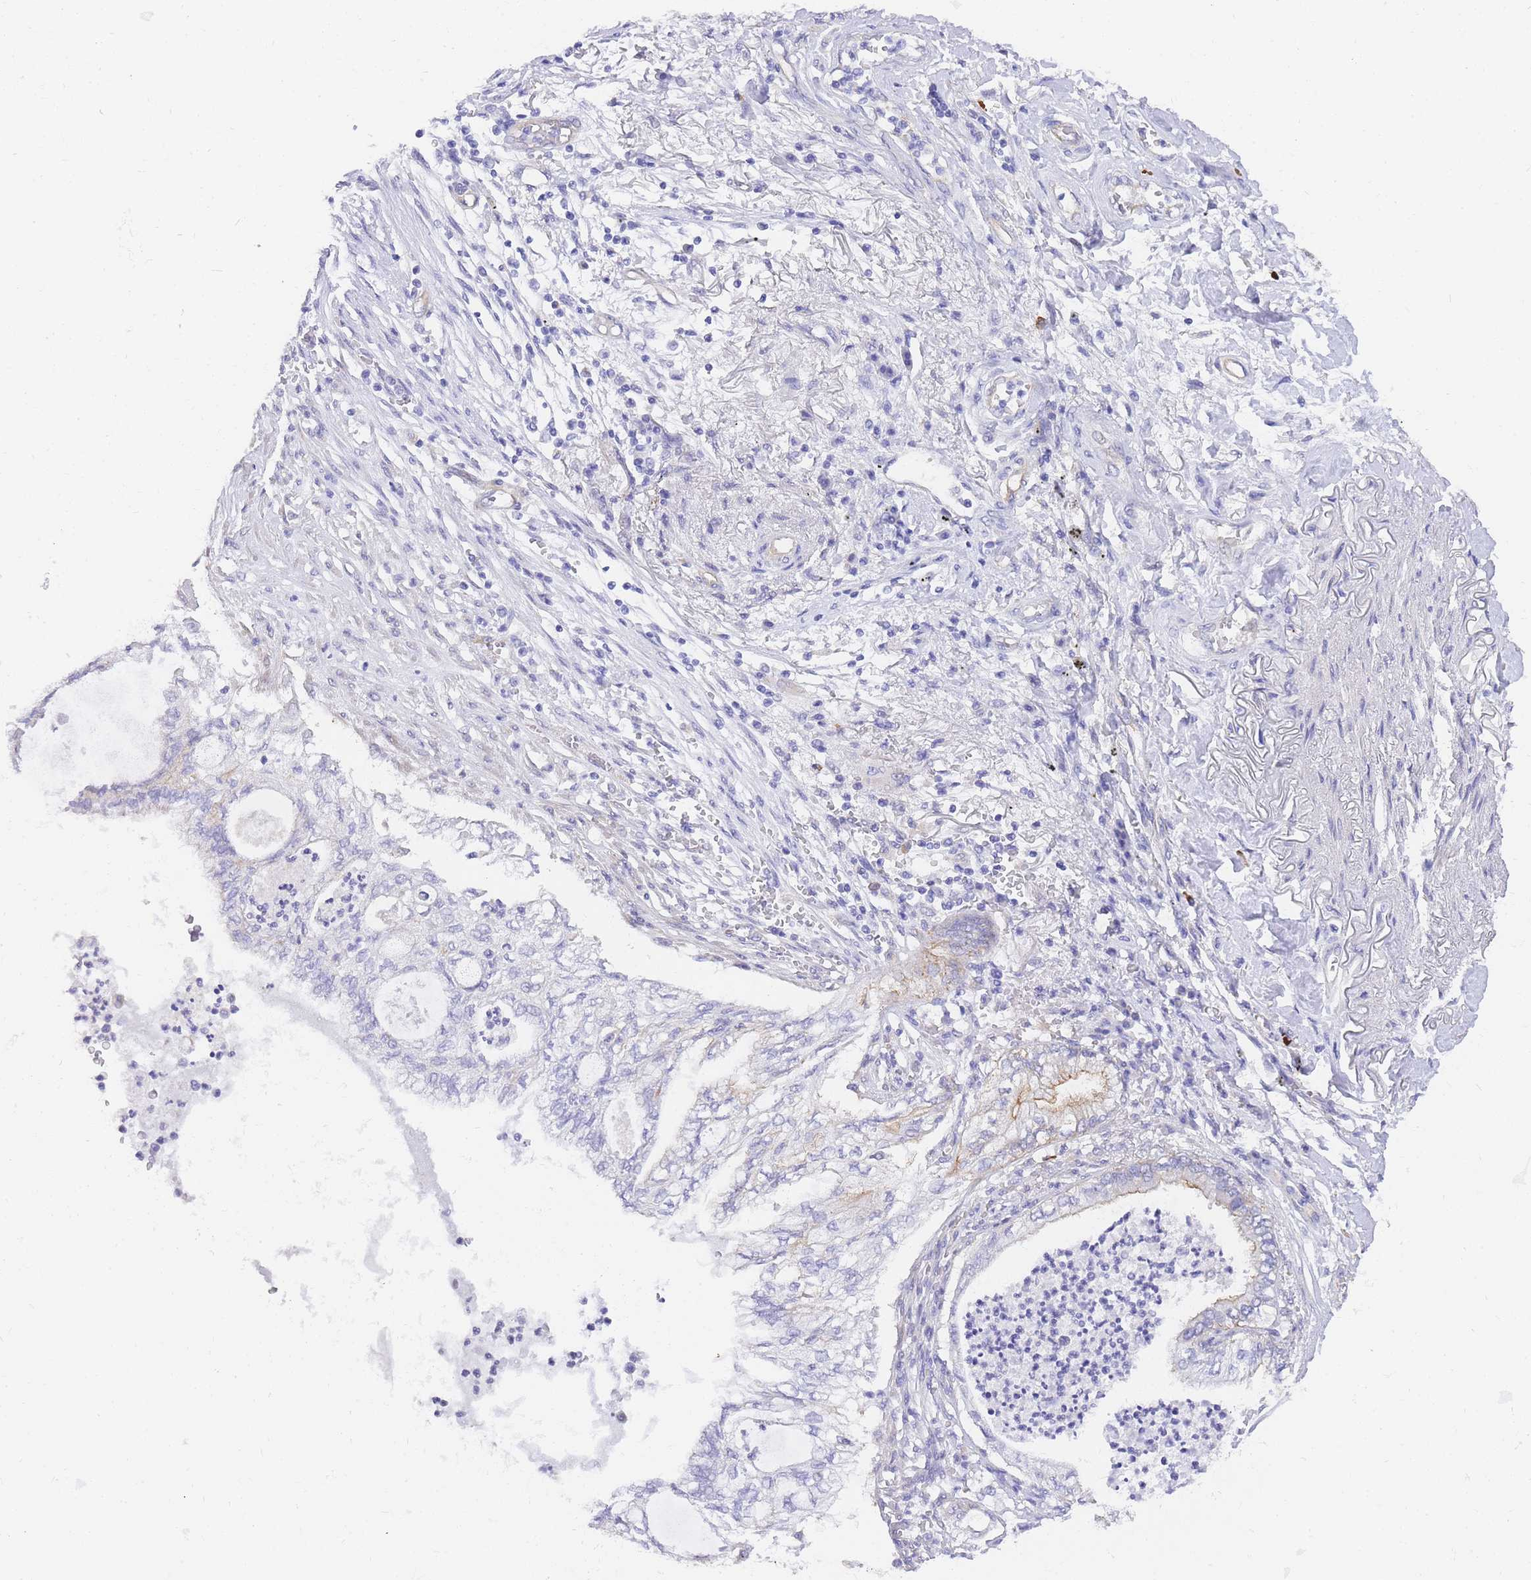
{"staining": {"intensity": "negative", "quantity": "none", "location": "none"}, "tissue": "lung cancer", "cell_type": "Tumor cells", "image_type": "cancer", "snomed": [{"axis": "morphology", "description": "Adenocarcinoma, NOS"}, {"axis": "topography", "description": "Lung"}], "caption": "This histopathology image is of adenocarcinoma (lung) stained with immunohistochemistry to label a protein in brown with the nuclei are counter-stained blue. There is no positivity in tumor cells.", "gene": "SRSF12", "patient": {"sex": "female", "age": 70}}